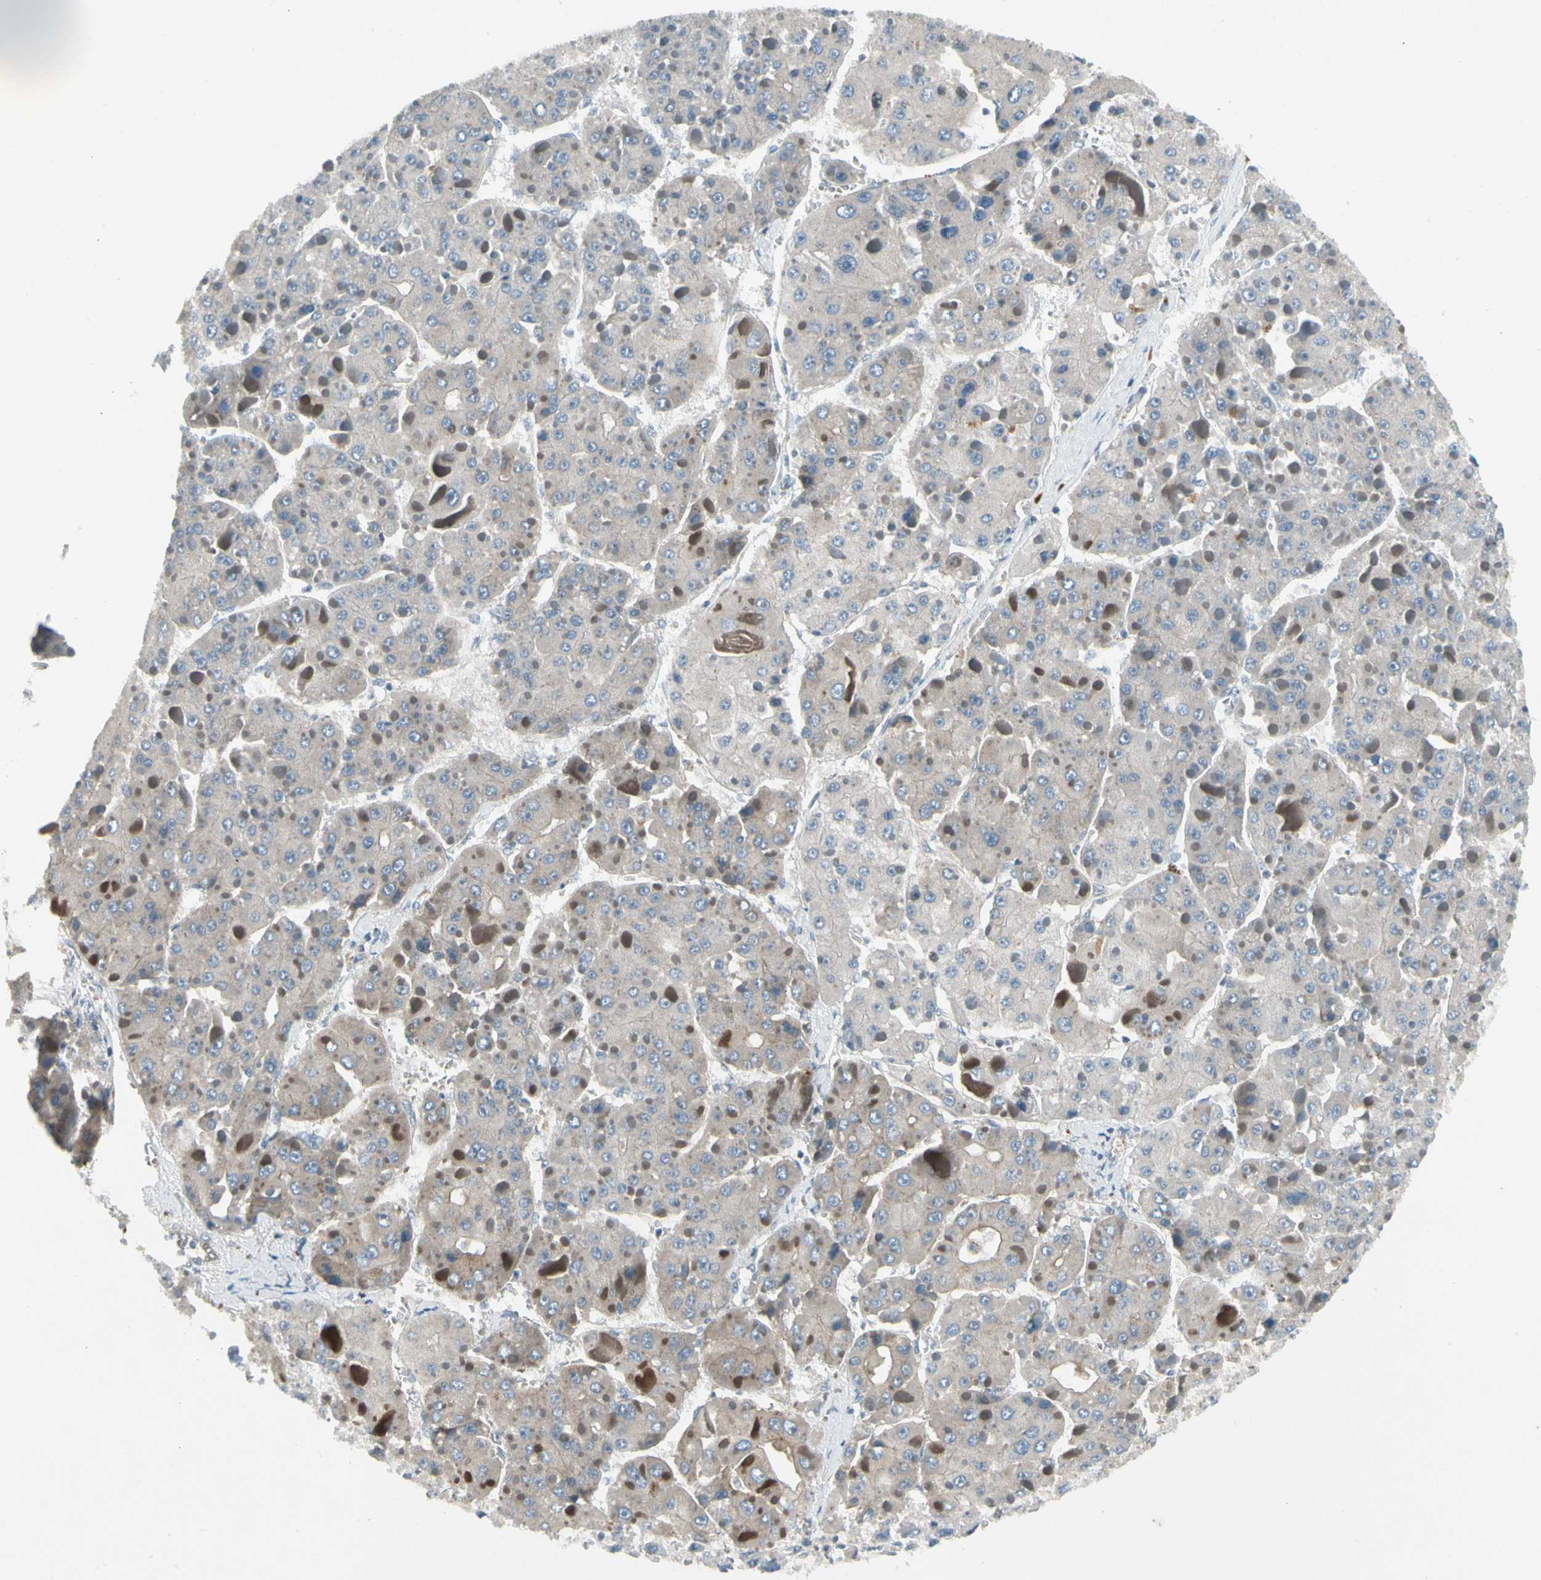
{"staining": {"intensity": "negative", "quantity": "none", "location": "none"}, "tissue": "liver cancer", "cell_type": "Tumor cells", "image_type": "cancer", "snomed": [{"axis": "morphology", "description": "Carcinoma, Hepatocellular, NOS"}, {"axis": "topography", "description": "Liver"}], "caption": "Liver cancer was stained to show a protein in brown. There is no significant expression in tumor cells. Nuclei are stained in blue.", "gene": "PANK2", "patient": {"sex": "female", "age": 73}}